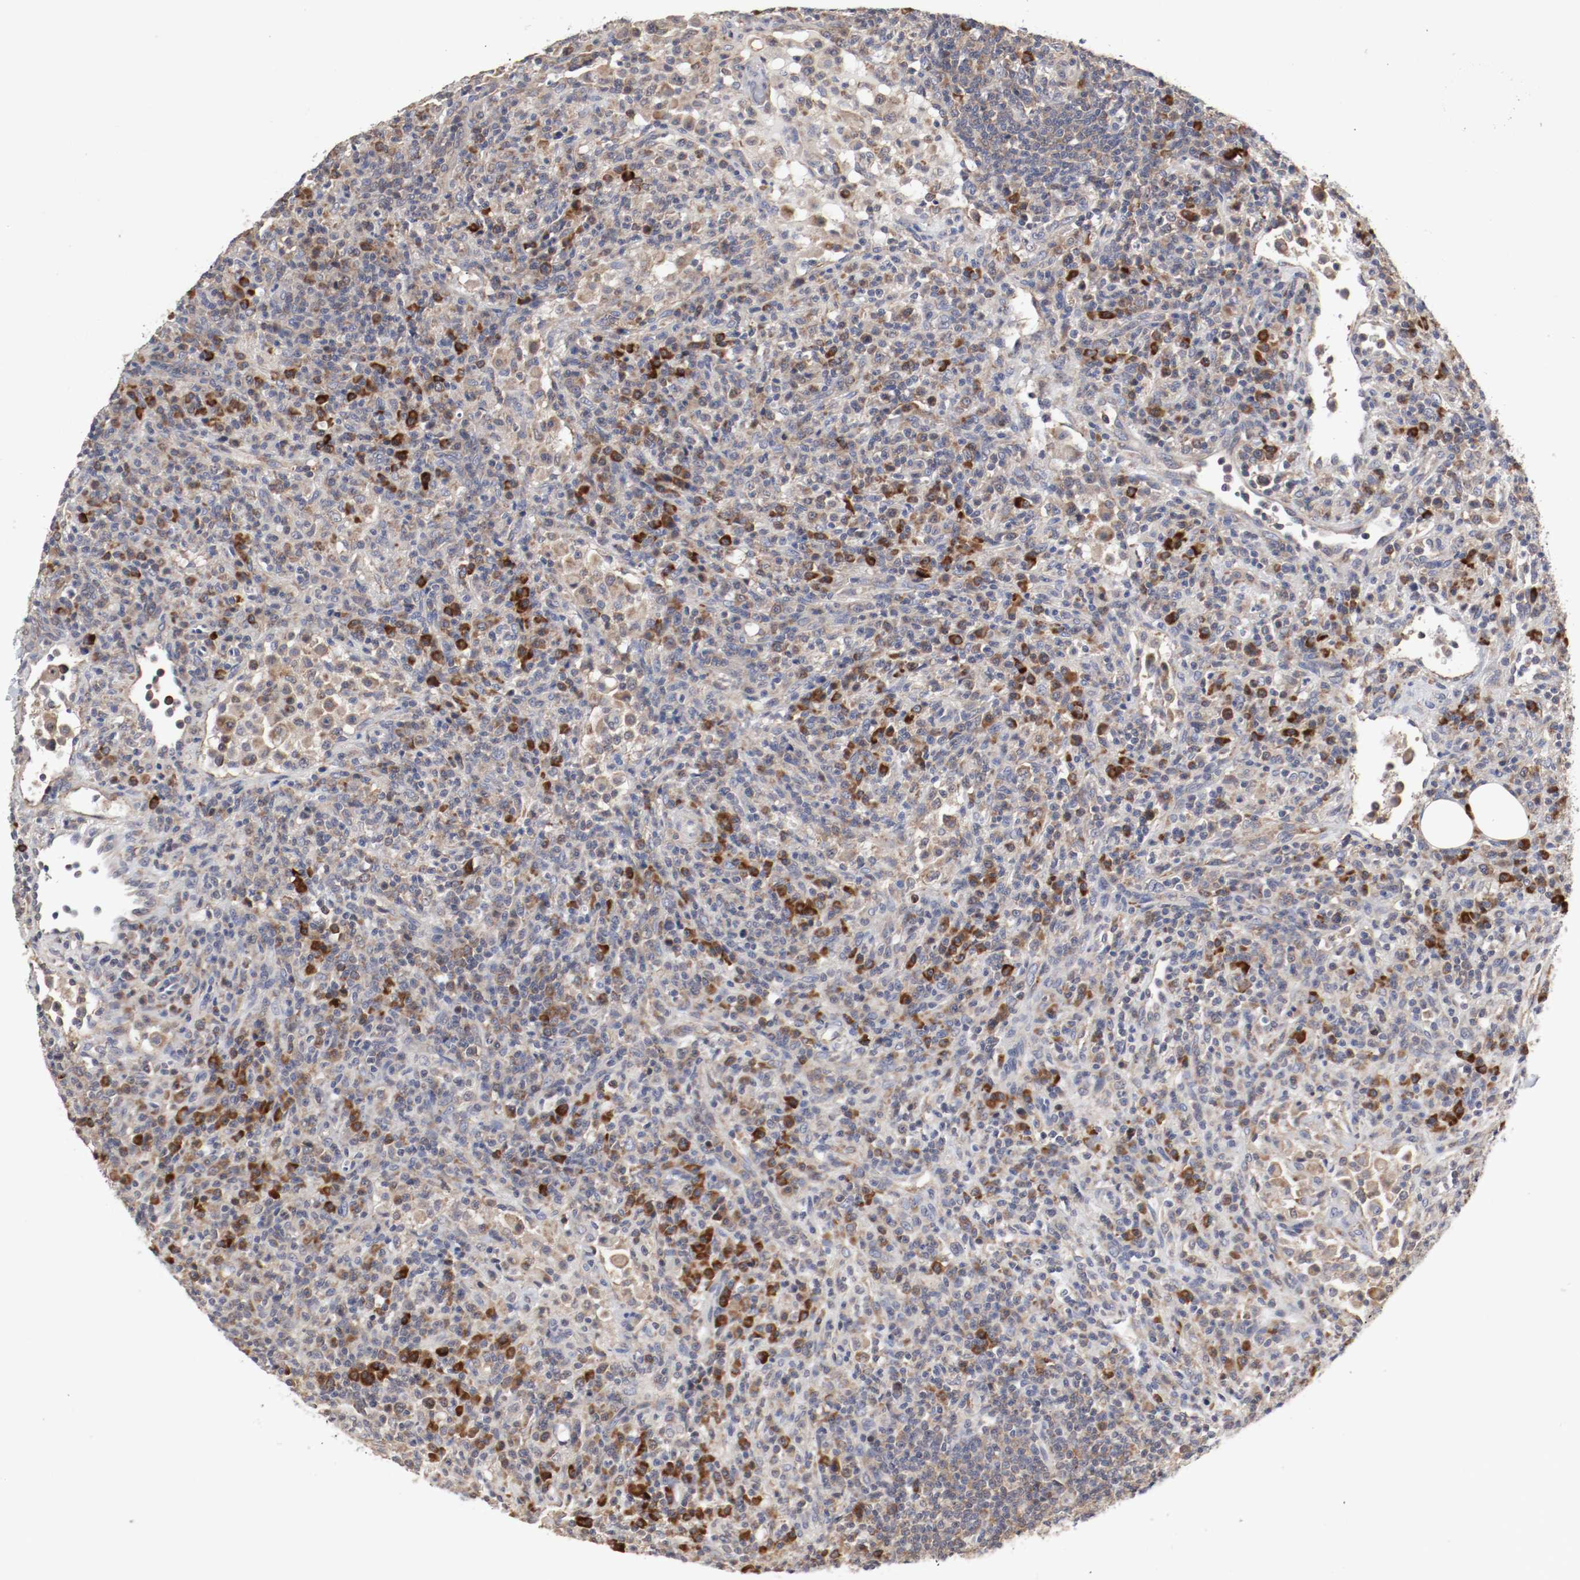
{"staining": {"intensity": "strong", "quantity": "25%-75%", "location": "cytoplasmic/membranous"}, "tissue": "lymphoma", "cell_type": "Tumor cells", "image_type": "cancer", "snomed": [{"axis": "morphology", "description": "Hodgkin's disease, NOS"}, {"axis": "topography", "description": "Lymph node"}], "caption": "An immunohistochemistry image of tumor tissue is shown. Protein staining in brown shows strong cytoplasmic/membranous positivity in lymphoma within tumor cells.", "gene": "FKBP3", "patient": {"sex": "male", "age": 65}}